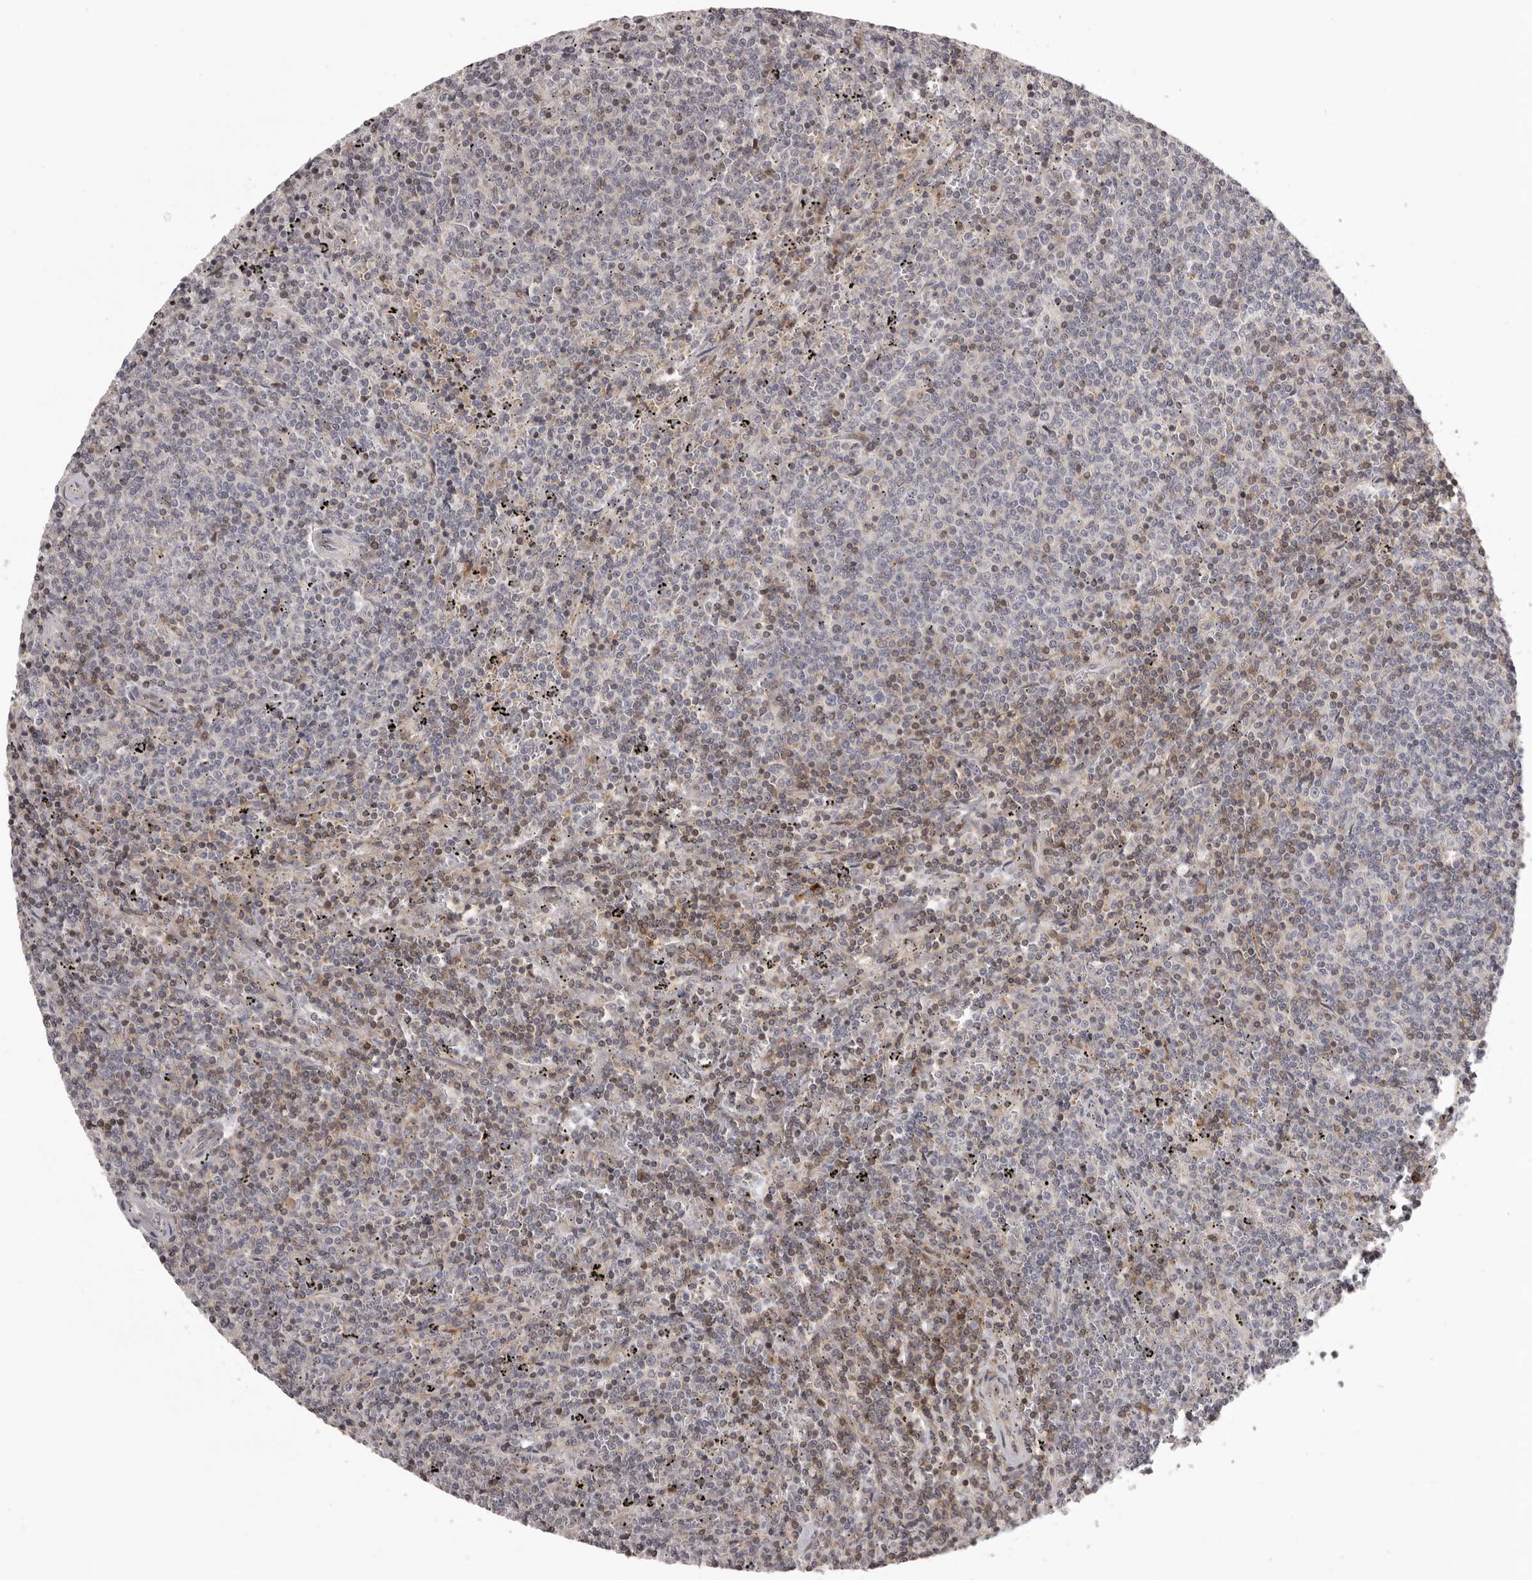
{"staining": {"intensity": "weak", "quantity": "25%-75%", "location": "cytoplasmic/membranous,nuclear"}, "tissue": "lymphoma", "cell_type": "Tumor cells", "image_type": "cancer", "snomed": [{"axis": "morphology", "description": "Malignant lymphoma, non-Hodgkin's type, Low grade"}, {"axis": "topography", "description": "Spleen"}], "caption": "Low-grade malignant lymphoma, non-Hodgkin's type stained with a protein marker shows weak staining in tumor cells.", "gene": "AZIN1", "patient": {"sex": "female", "age": 50}}